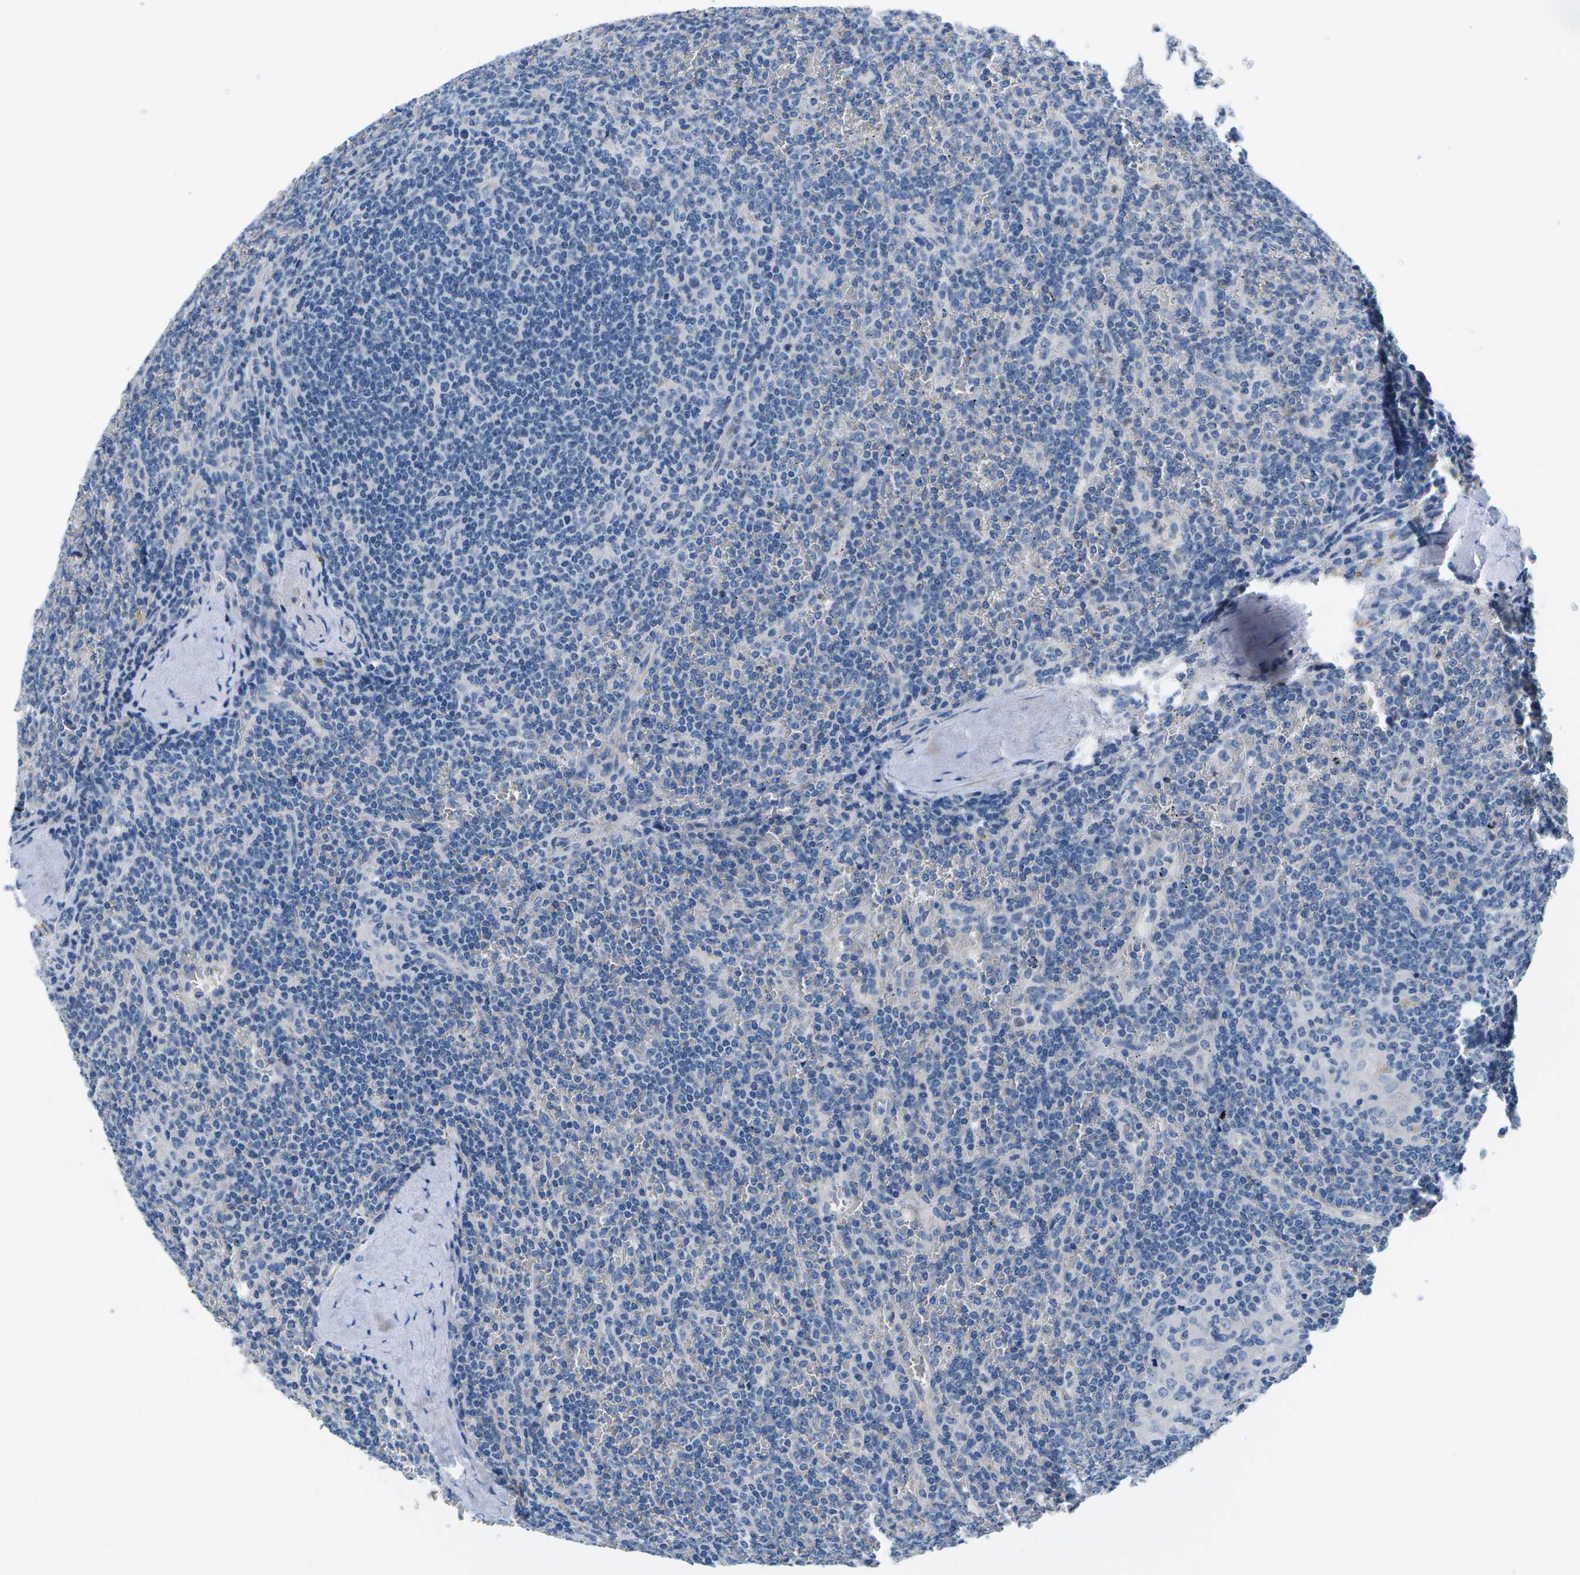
{"staining": {"intensity": "negative", "quantity": "none", "location": "none"}, "tissue": "lymphoma", "cell_type": "Tumor cells", "image_type": "cancer", "snomed": [{"axis": "morphology", "description": "Malignant lymphoma, non-Hodgkin's type, Low grade"}, {"axis": "topography", "description": "Spleen"}], "caption": "This is an immunohistochemistry (IHC) histopathology image of human low-grade malignant lymphoma, non-Hodgkin's type. There is no expression in tumor cells.", "gene": "TSPAN2", "patient": {"sex": "female", "age": 19}}